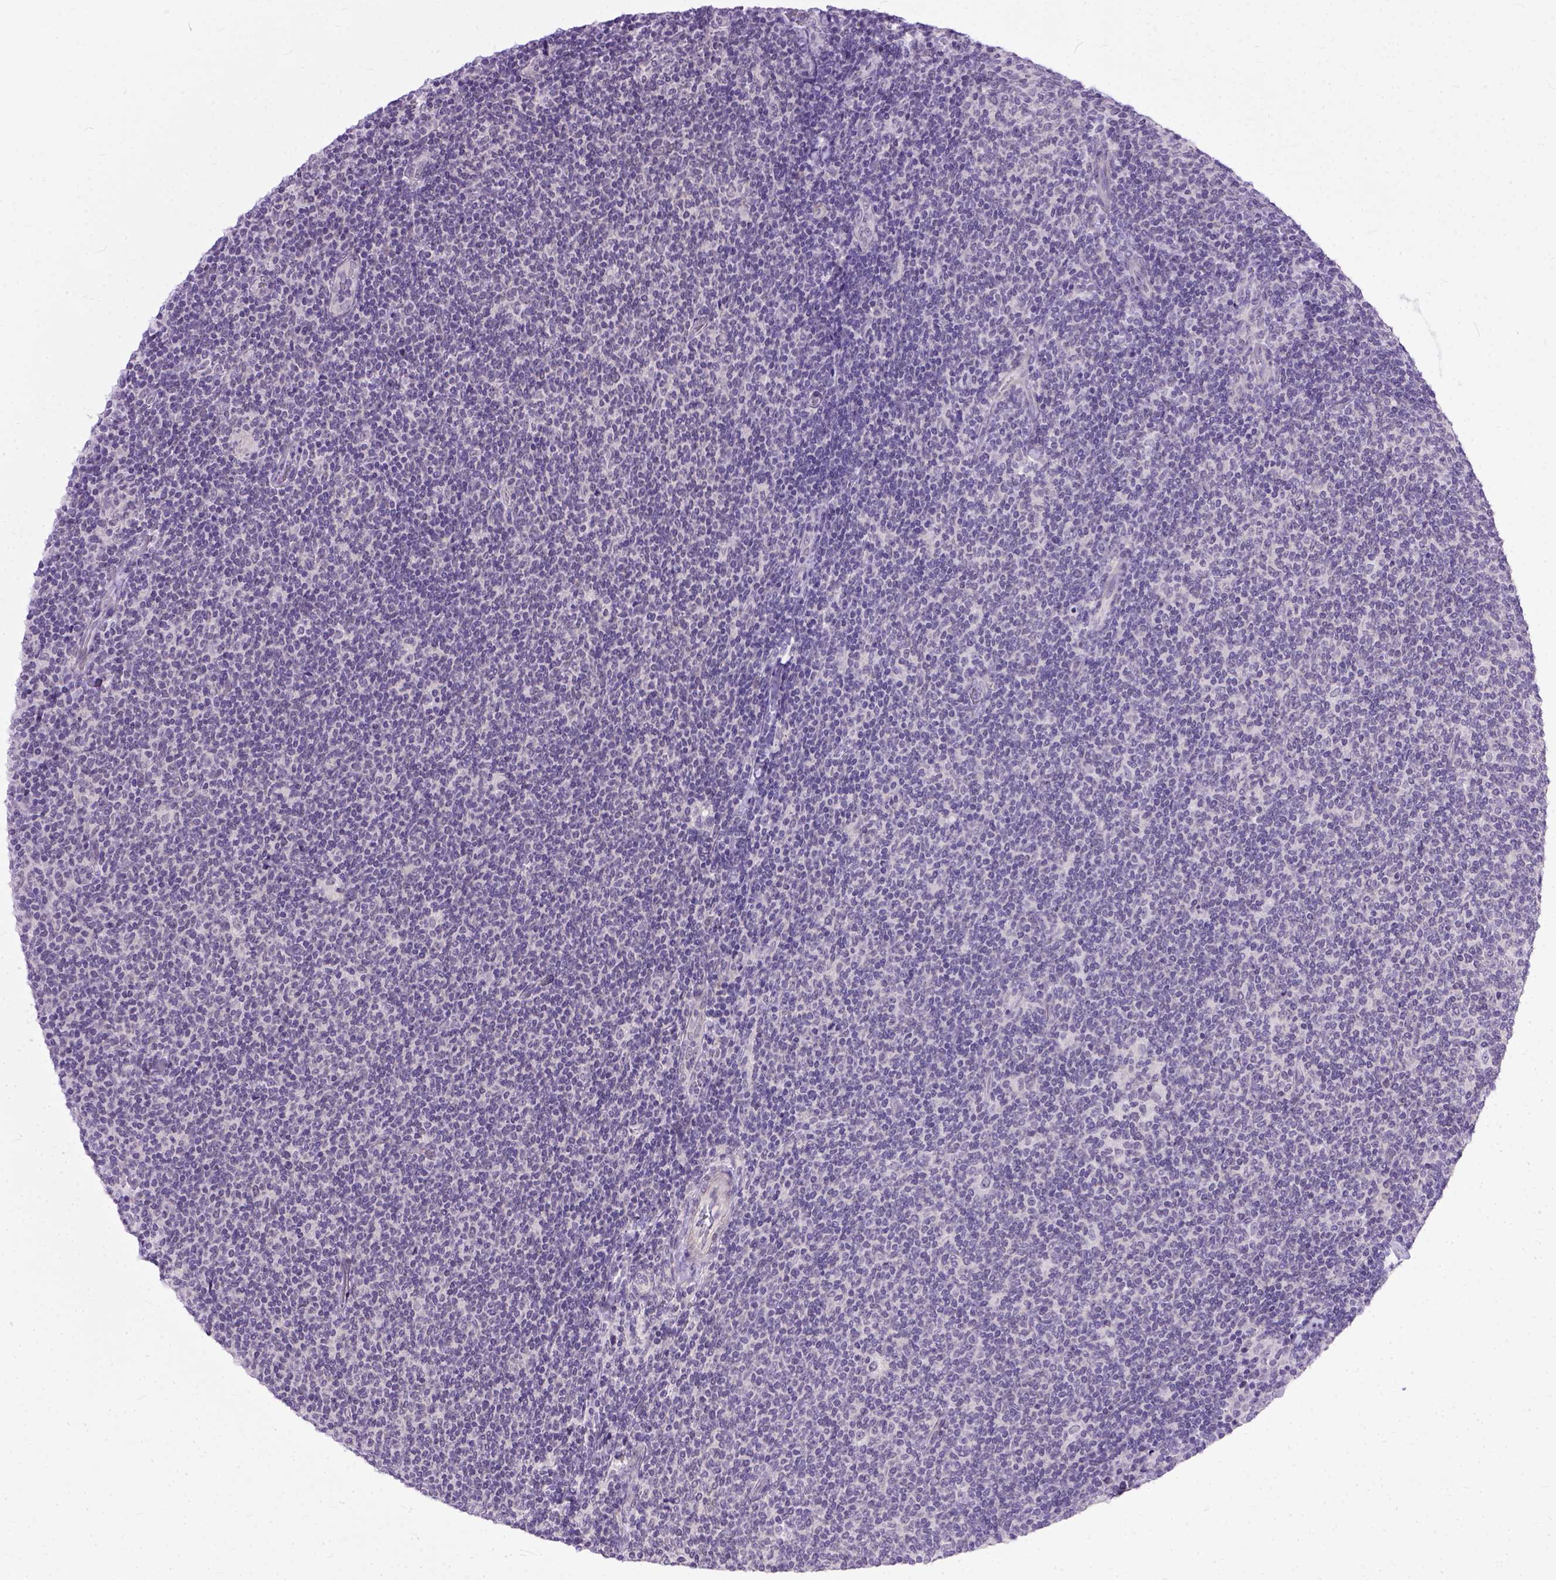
{"staining": {"intensity": "negative", "quantity": "none", "location": "none"}, "tissue": "lymphoma", "cell_type": "Tumor cells", "image_type": "cancer", "snomed": [{"axis": "morphology", "description": "Malignant lymphoma, non-Hodgkin's type, Low grade"}, {"axis": "topography", "description": "Lymph node"}], "caption": "Immunohistochemistry (IHC) of lymphoma demonstrates no expression in tumor cells. Brightfield microscopy of immunohistochemistry stained with DAB (3,3'-diaminobenzidine) (brown) and hematoxylin (blue), captured at high magnification.", "gene": "TCEAL7", "patient": {"sex": "male", "age": 52}}